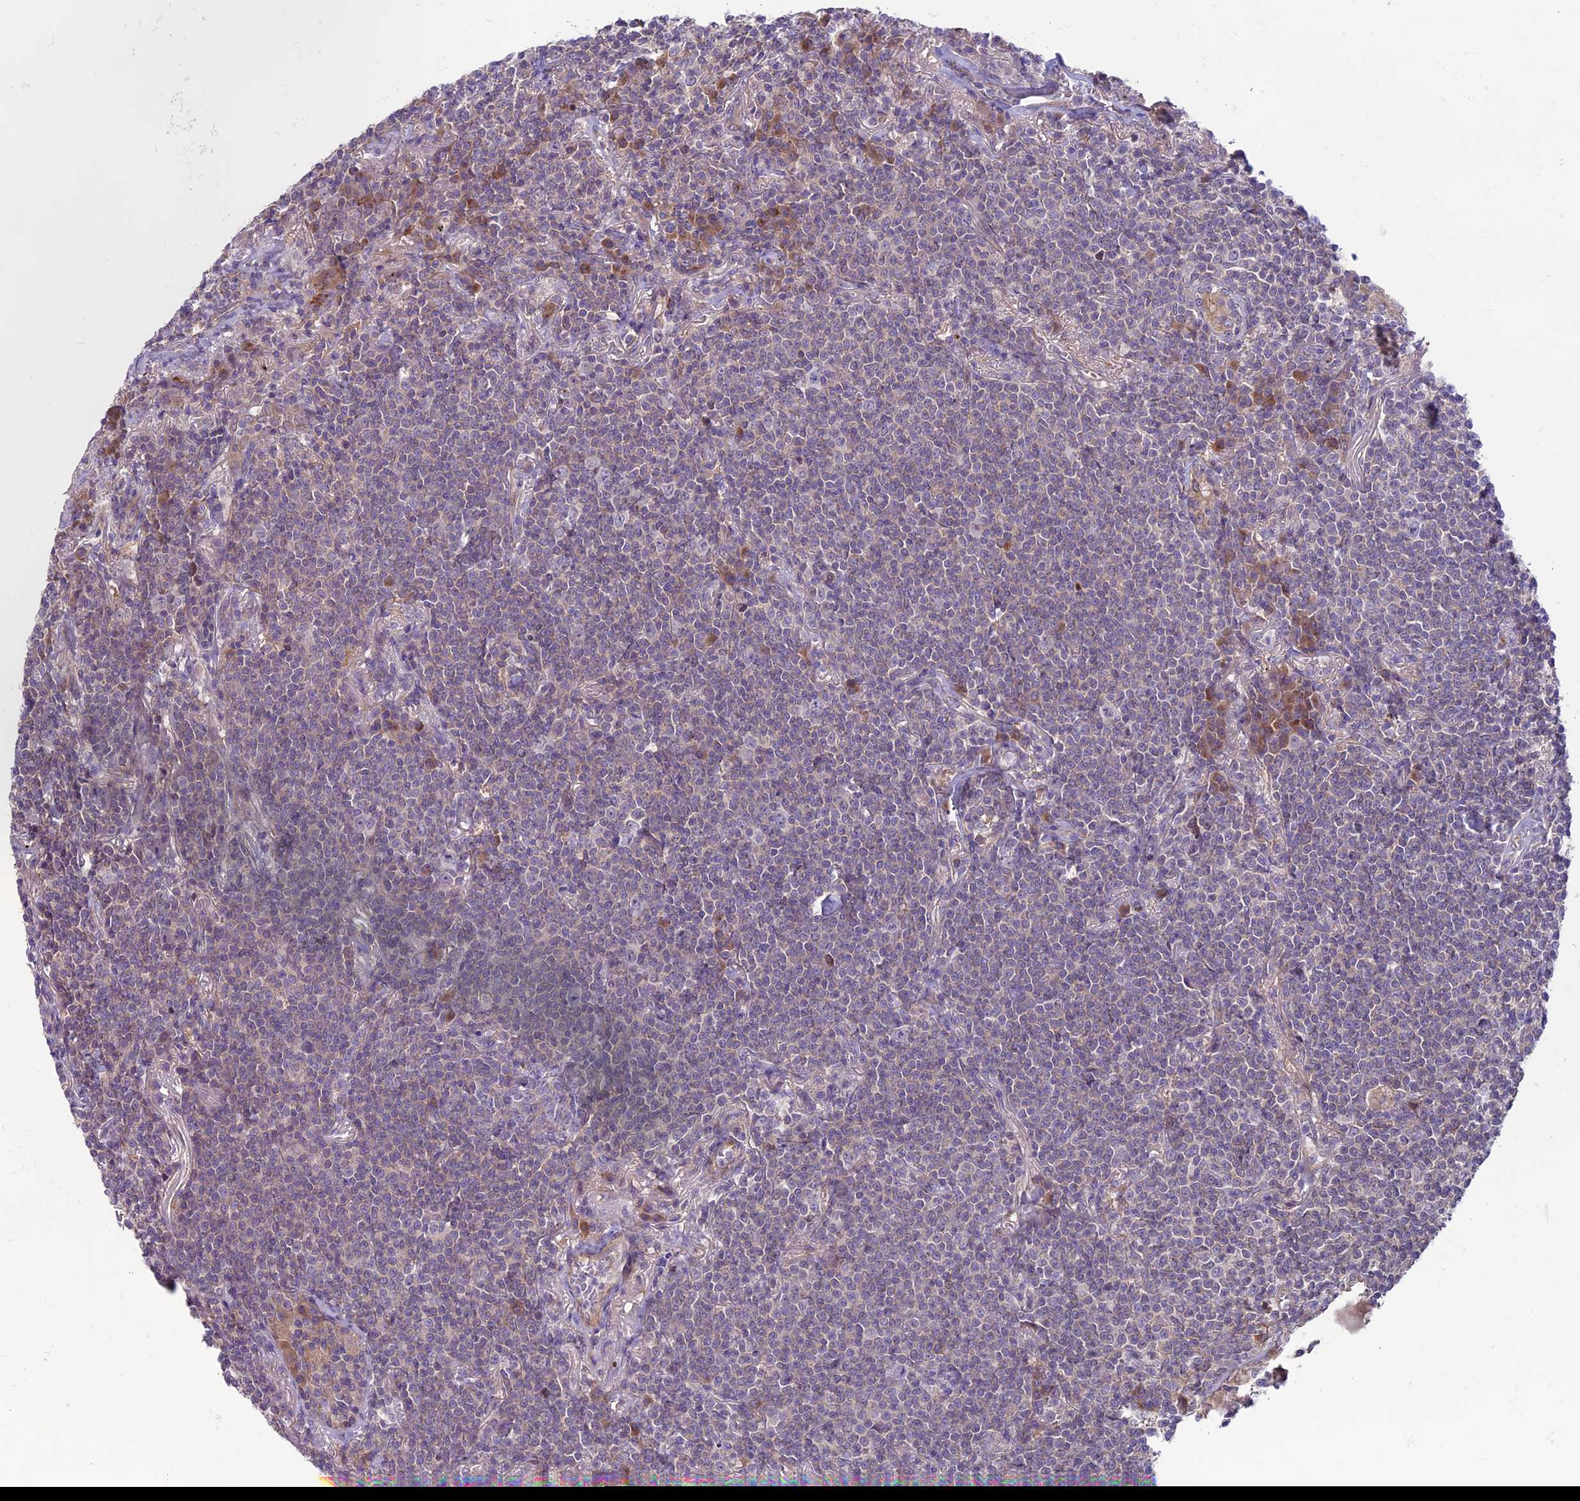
{"staining": {"intensity": "negative", "quantity": "none", "location": "none"}, "tissue": "lymphoma", "cell_type": "Tumor cells", "image_type": "cancer", "snomed": [{"axis": "morphology", "description": "Malignant lymphoma, non-Hodgkin's type, Low grade"}, {"axis": "topography", "description": "Lung"}], "caption": "Image shows no protein expression in tumor cells of malignant lymphoma, non-Hodgkin's type (low-grade) tissue.", "gene": "COG8", "patient": {"sex": "female", "age": 71}}